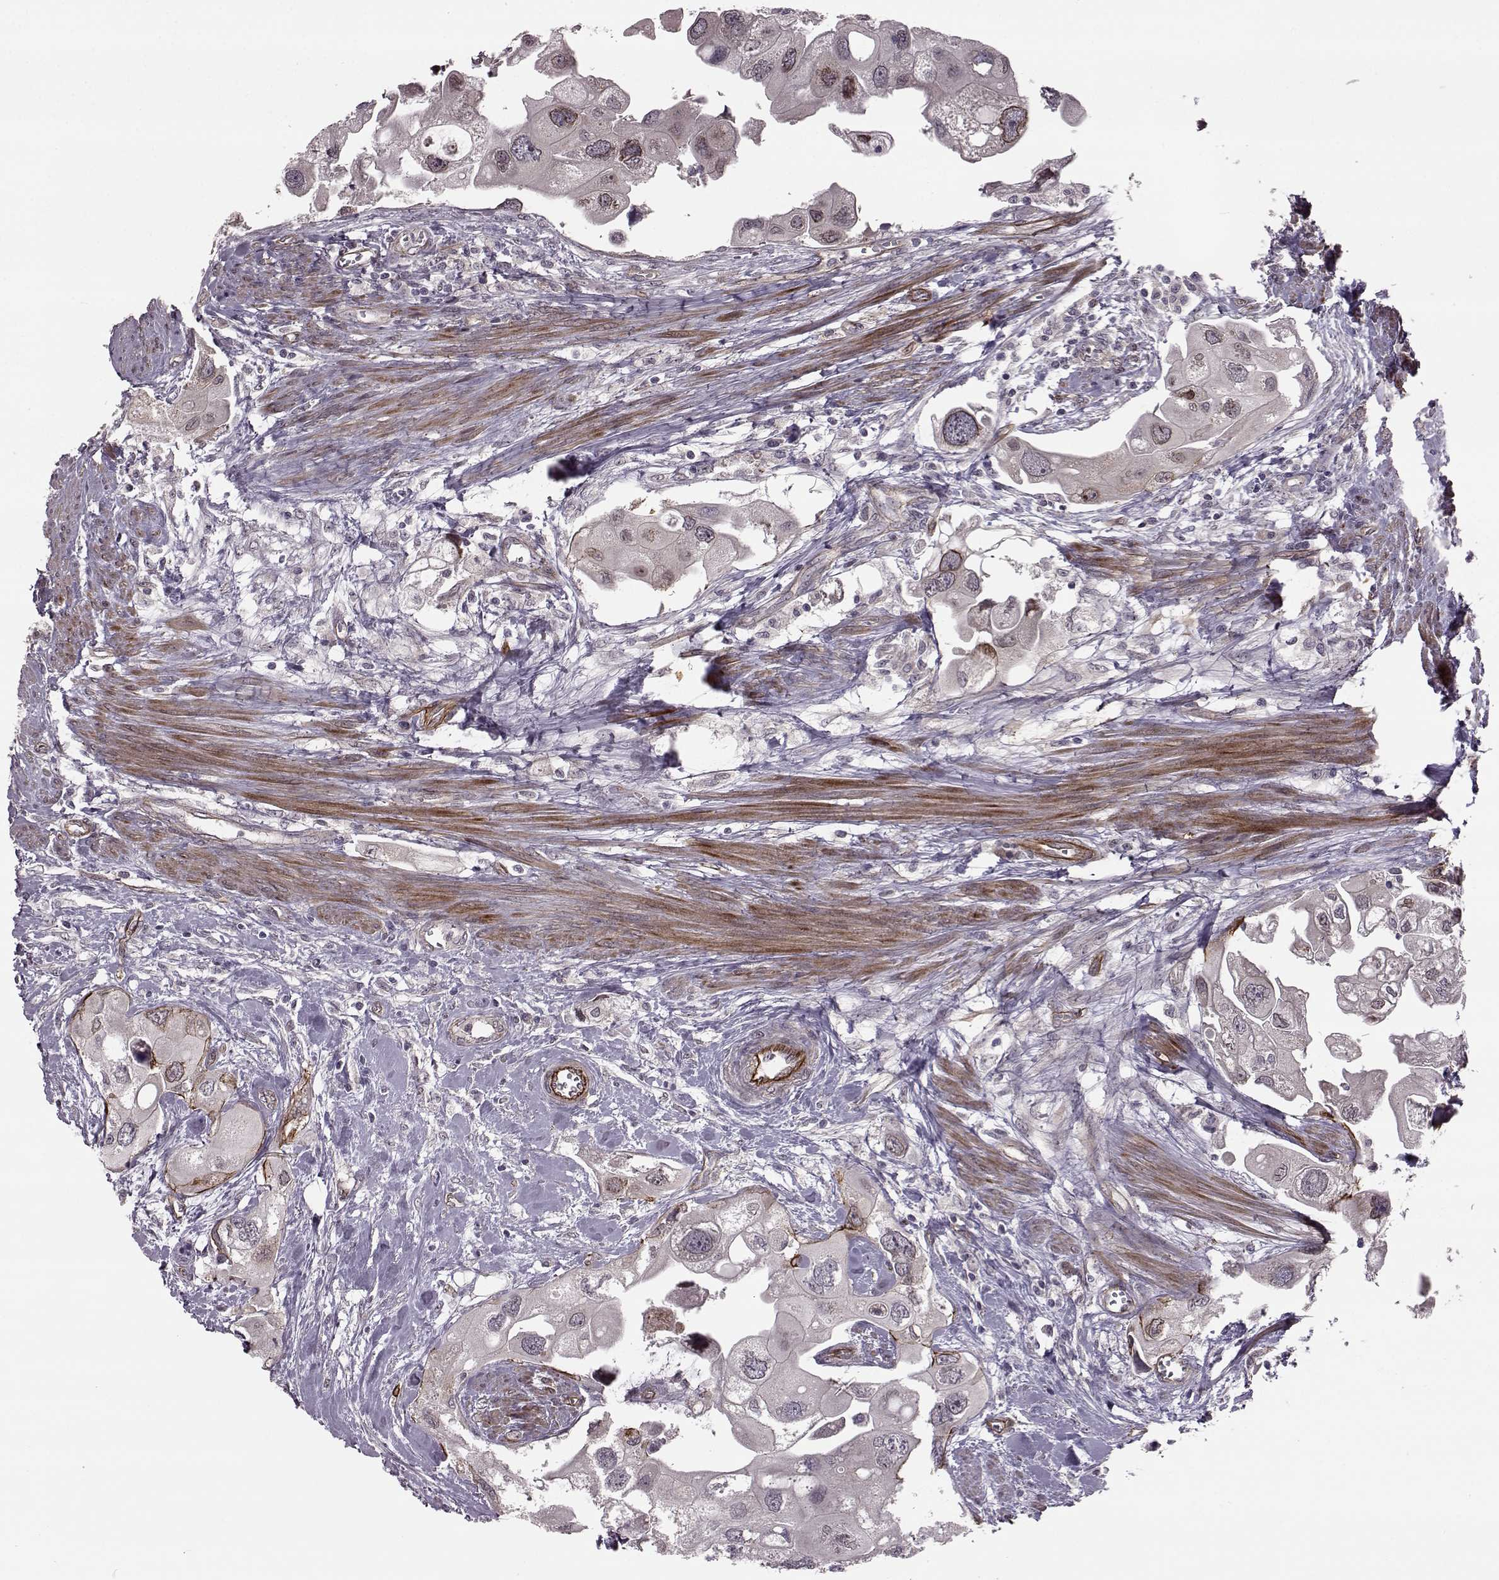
{"staining": {"intensity": "negative", "quantity": "none", "location": "none"}, "tissue": "urothelial cancer", "cell_type": "Tumor cells", "image_type": "cancer", "snomed": [{"axis": "morphology", "description": "Urothelial carcinoma, High grade"}, {"axis": "topography", "description": "Urinary bladder"}], "caption": "Immunohistochemistry (IHC) image of neoplastic tissue: human urothelial cancer stained with DAB shows no significant protein positivity in tumor cells.", "gene": "SYNPO", "patient": {"sex": "male", "age": 59}}